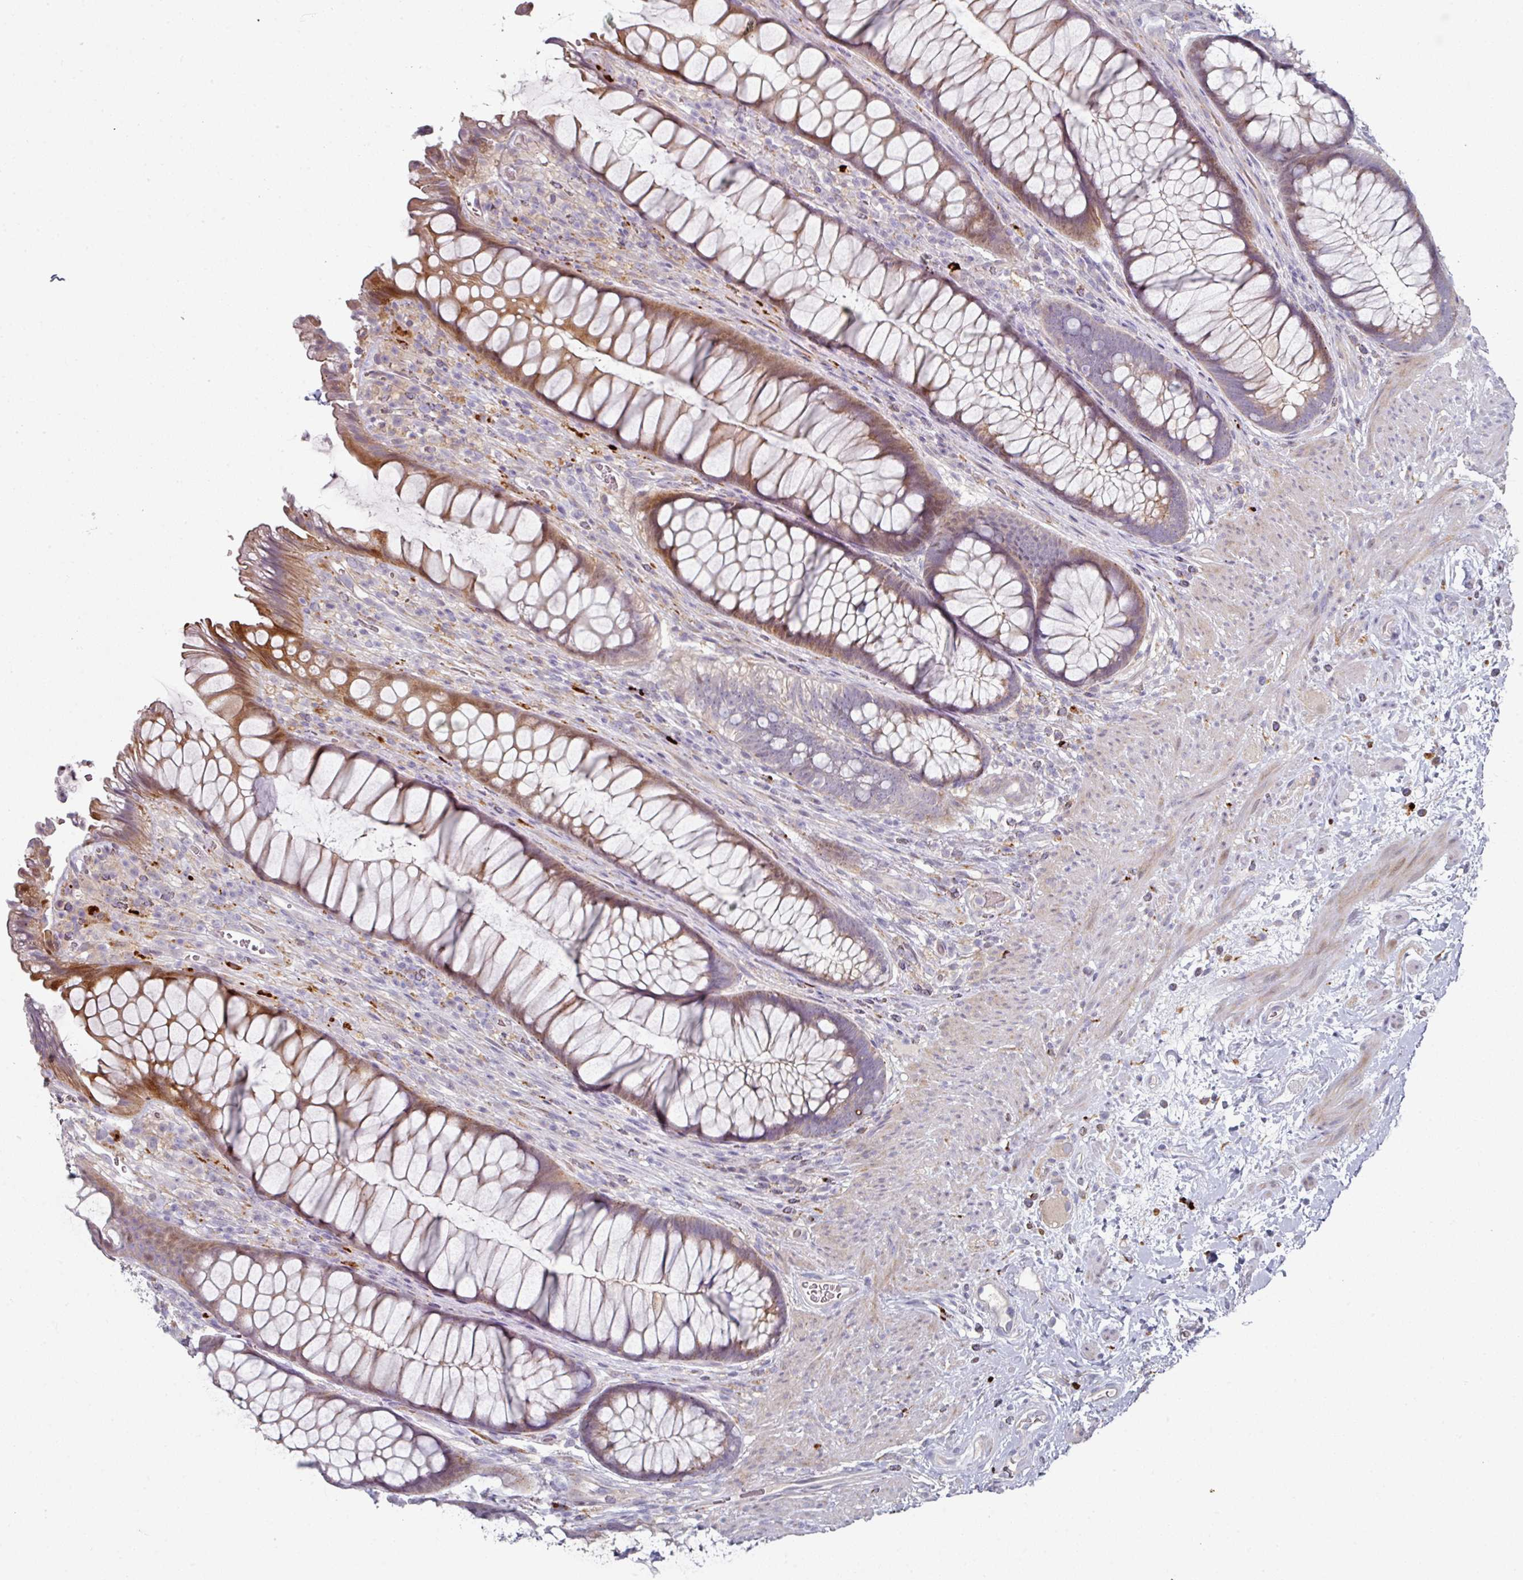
{"staining": {"intensity": "moderate", "quantity": "25%-75%", "location": "cytoplasmic/membranous"}, "tissue": "rectum", "cell_type": "Glandular cells", "image_type": "normal", "snomed": [{"axis": "morphology", "description": "Normal tissue, NOS"}, {"axis": "topography", "description": "Smooth muscle"}, {"axis": "topography", "description": "Rectum"}], "caption": "A brown stain highlights moderate cytoplasmic/membranous positivity of a protein in glandular cells of benign rectum.", "gene": "WSB2", "patient": {"sex": "male", "age": 53}}